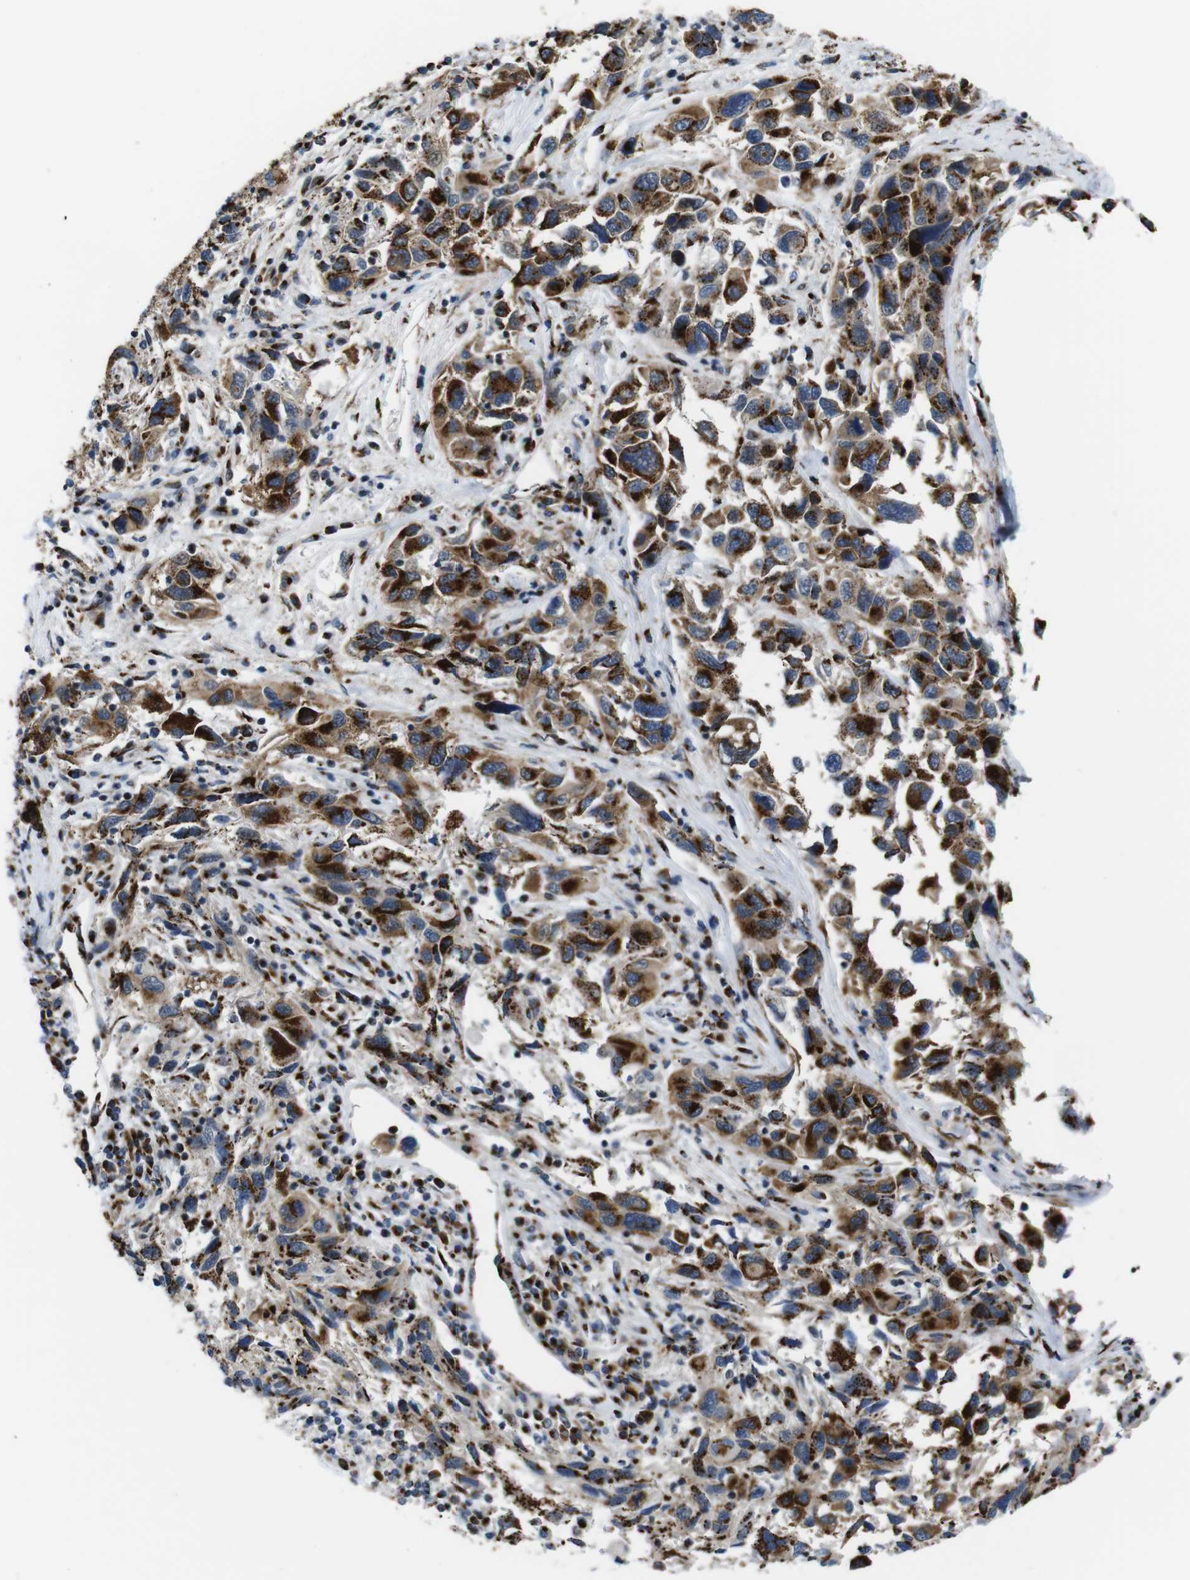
{"staining": {"intensity": "strong", "quantity": ">75%", "location": "cytoplasmic/membranous"}, "tissue": "melanoma", "cell_type": "Tumor cells", "image_type": "cancer", "snomed": [{"axis": "morphology", "description": "Malignant melanoma, NOS"}, {"axis": "topography", "description": "Skin"}], "caption": "Human melanoma stained for a protein (brown) demonstrates strong cytoplasmic/membranous positive expression in about >75% of tumor cells.", "gene": "TGOLN2", "patient": {"sex": "male", "age": 53}}